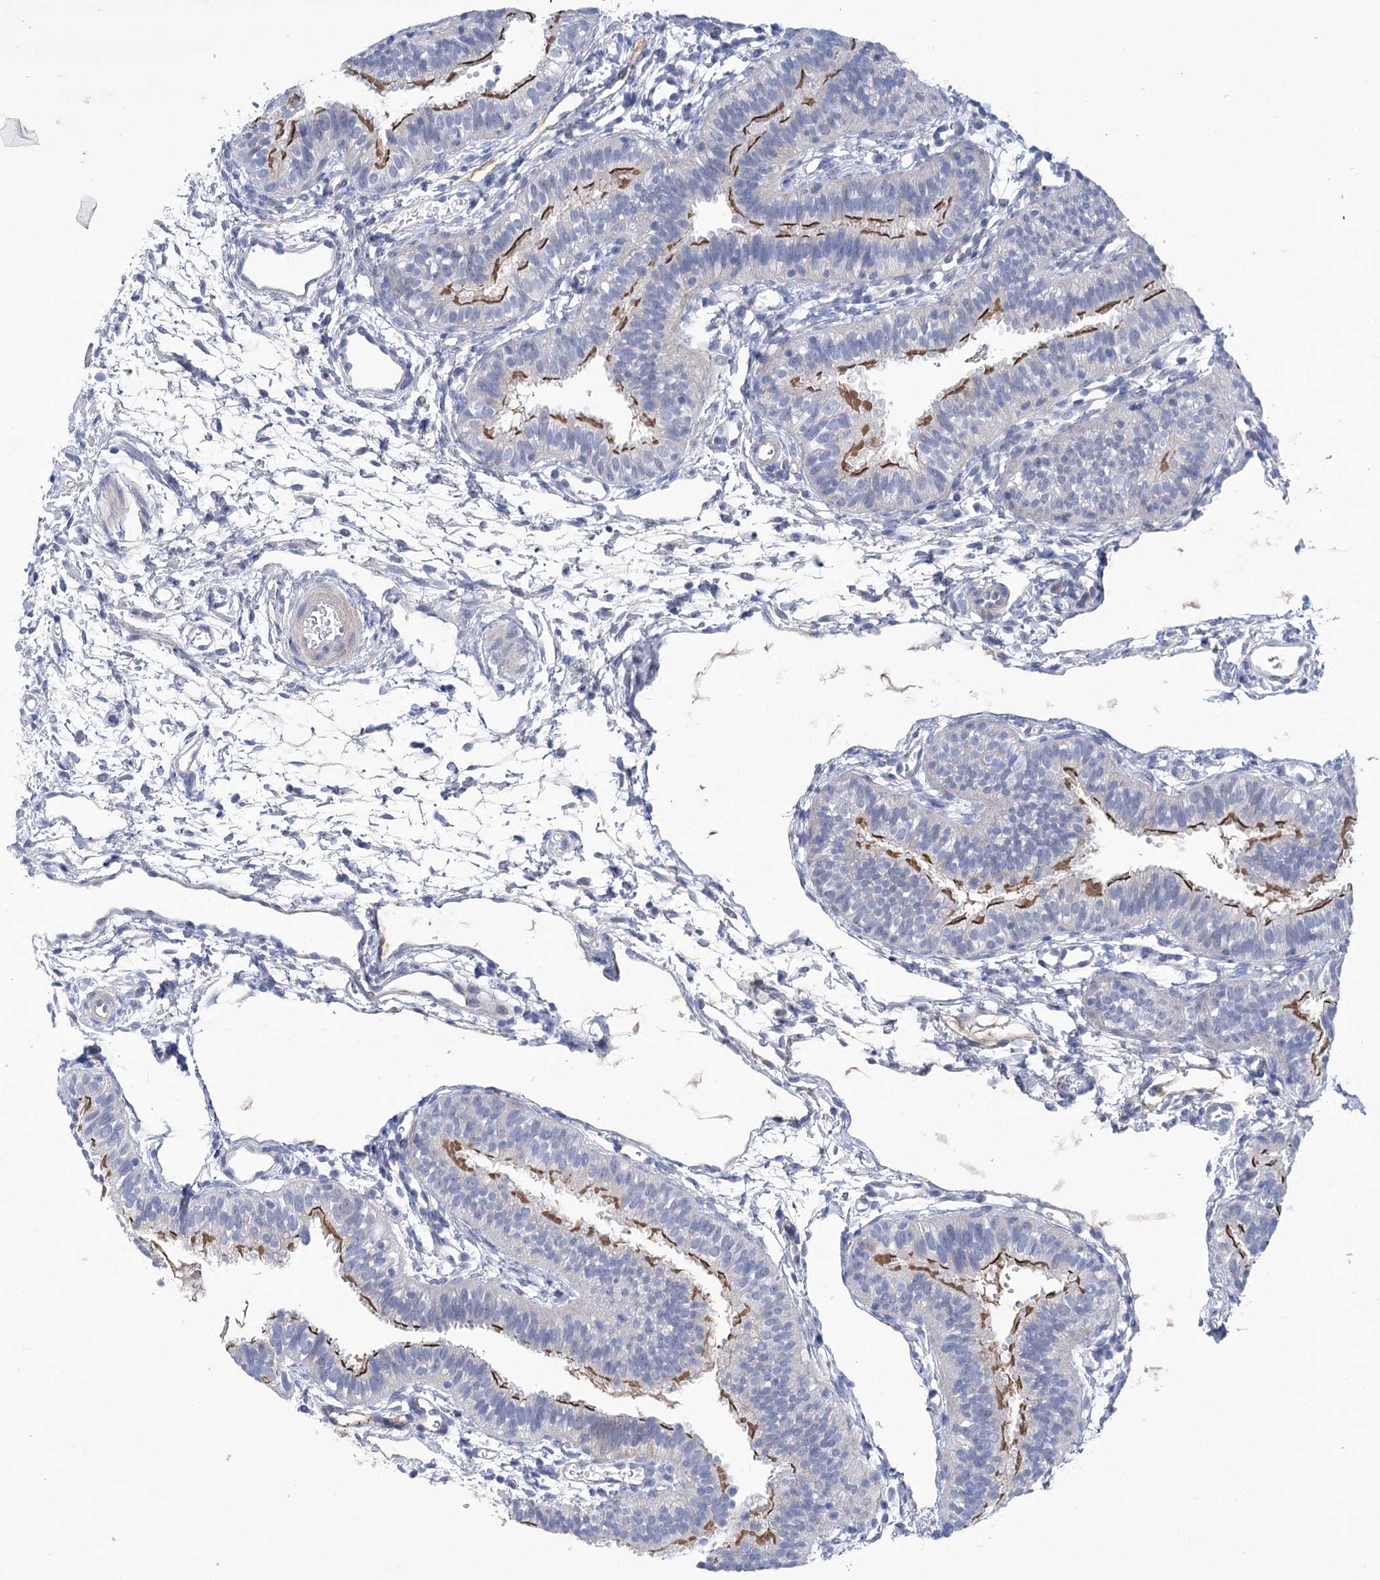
{"staining": {"intensity": "moderate", "quantity": "25%-75%", "location": "cytoplasmic/membranous"}, "tissue": "fallopian tube", "cell_type": "Glandular cells", "image_type": "normal", "snomed": [{"axis": "morphology", "description": "Normal tissue, NOS"}, {"axis": "topography", "description": "Fallopian tube"}], "caption": "The micrograph demonstrates staining of benign fallopian tube, revealing moderate cytoplasmic/membranous protein staining (brown color) within glandular cells.", "gene": "CEP164", "patient": {"sex": "female", "age": 35}}